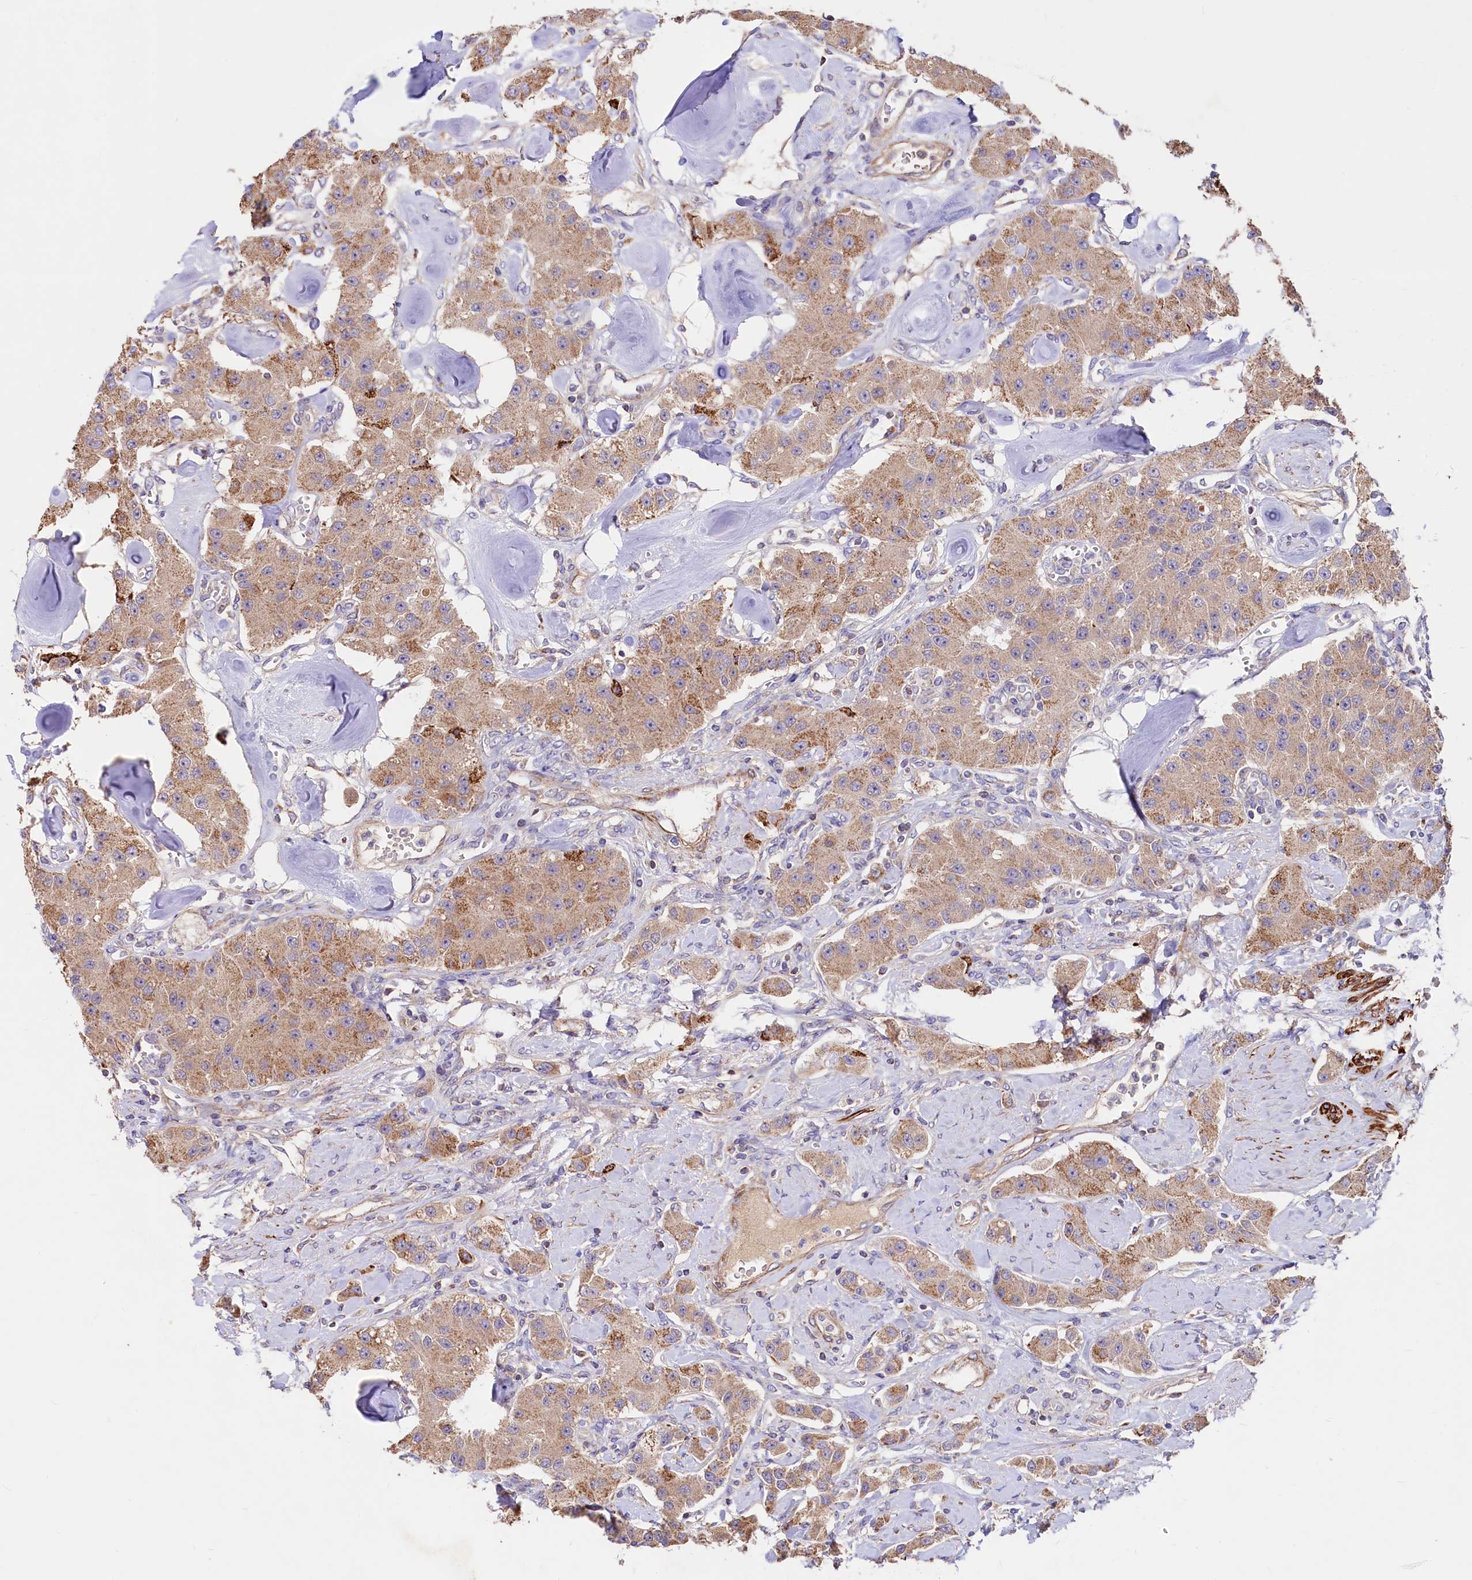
{"staining": {"intensity": "moderate", "quantity": ">75%", "location": "cytoplasmic/membranous"}, "tissue": "carcinoid", "cell_type": "Tumor cells", "image_type": "cancer", "snomed": [{"axis": "morphology", "description": "Carcinoid, malignant, NOS"}, {"axis": "topography", "description": "Pancreas"}], "caption": "The histopathology image reveals immunohistochemical staining of carcinoid (malignant). There is moderate cytoplasmic/membranous expression is seen in approximately >75% of tumor cells.", "gene": "CIAO3", "patient": {"sex": "male", "age": 41}}